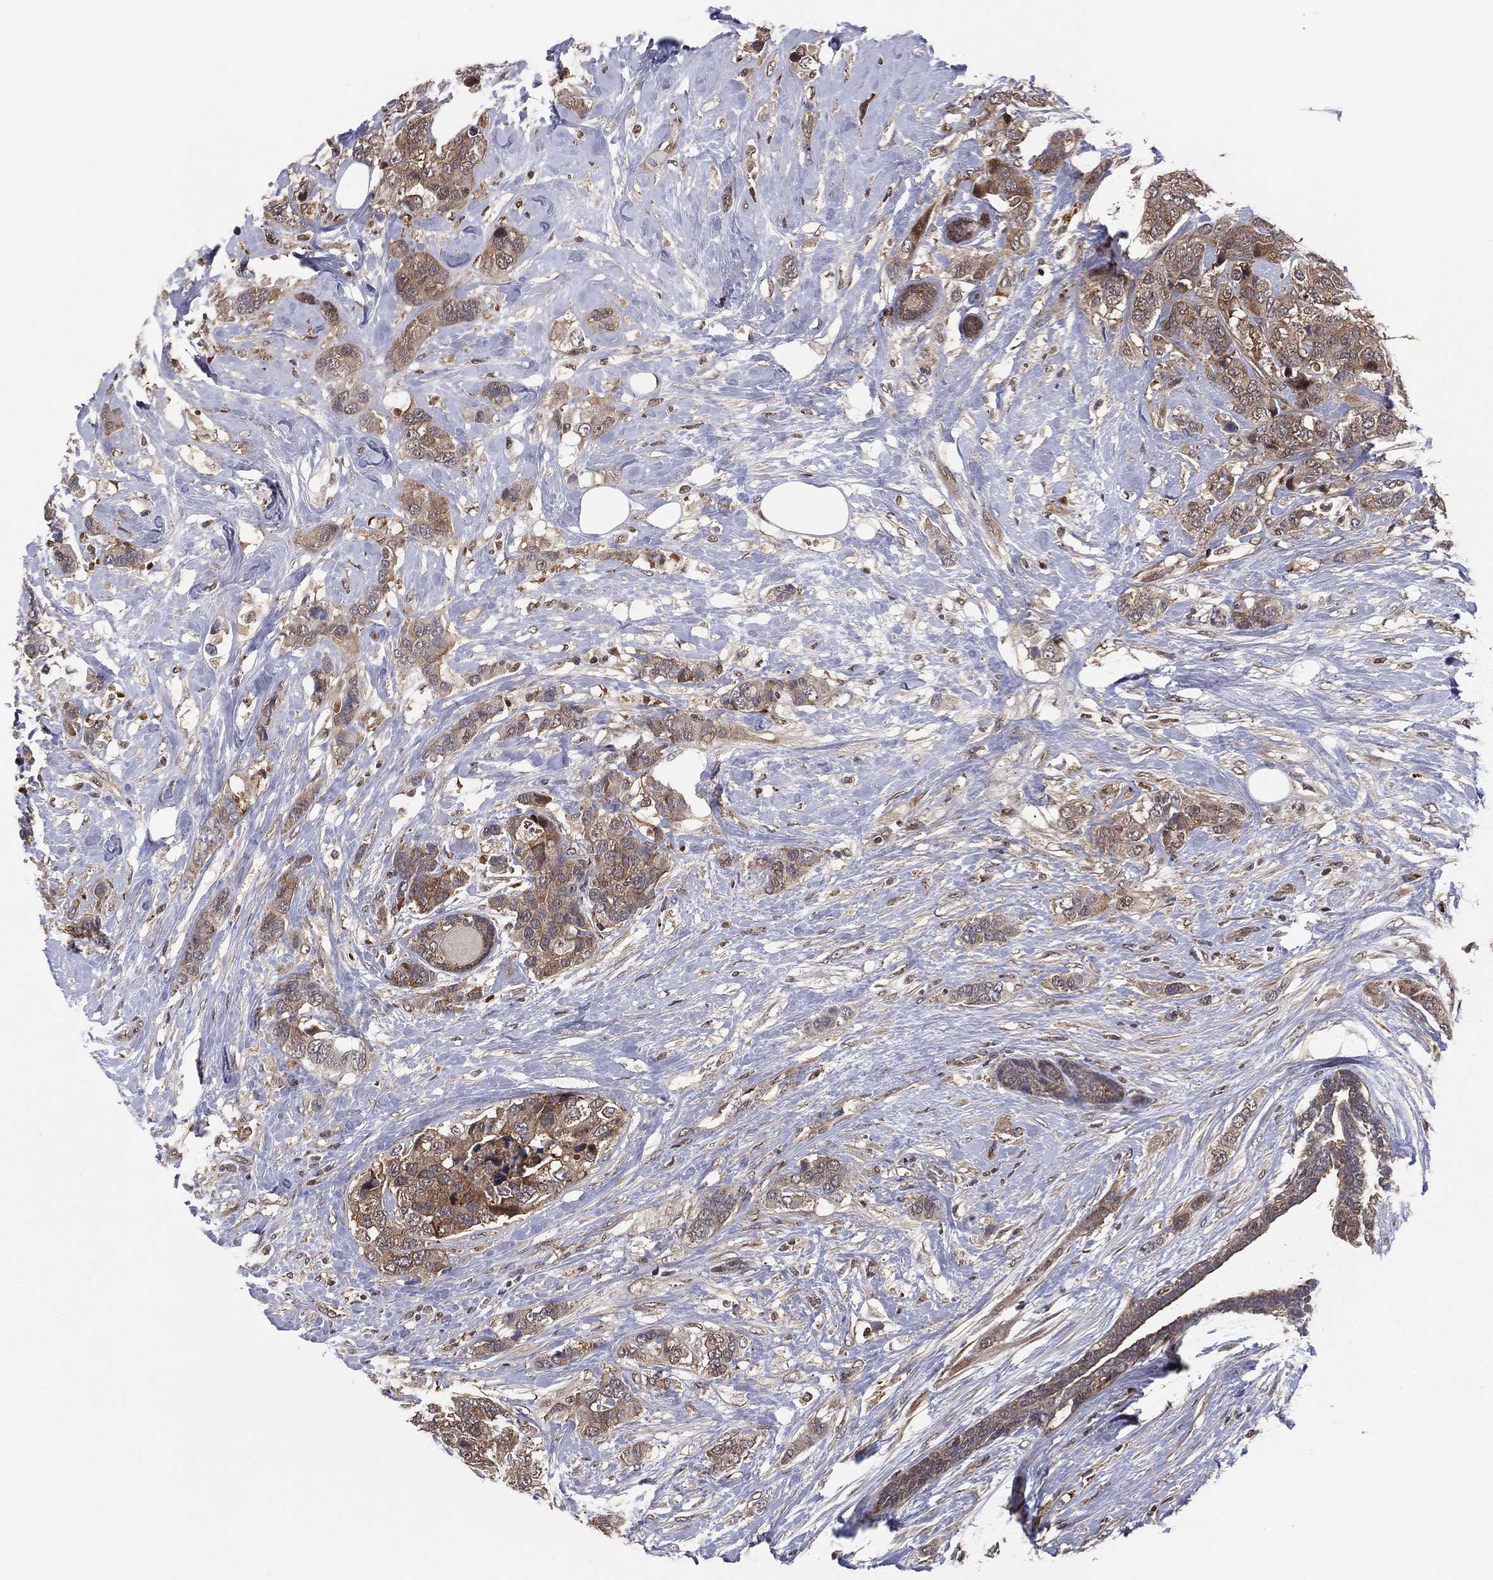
{"staining": {"intensity": "moderate", "quantity": "<25%", "location": "cytoplasmic/membranous,nuclear"}, "tissue": "breast cancer", "cell_type": "Tumor cells", "image_type": "cancer", "snomed": [{"axis": "morphology", "description": "Lobular carcinoma"}, {"axis": "topography", "description": "Breast"}], "caption": "Tumor cells demonstrate moderate cytoplasmic/membranous and nuclear expression in approximately <25% of cells in breast cancer (lobular carcinoma). Nuclei are stained in blue.", "gene": "ICOSLG", "patient": {"sex": "female", "age": 59}}